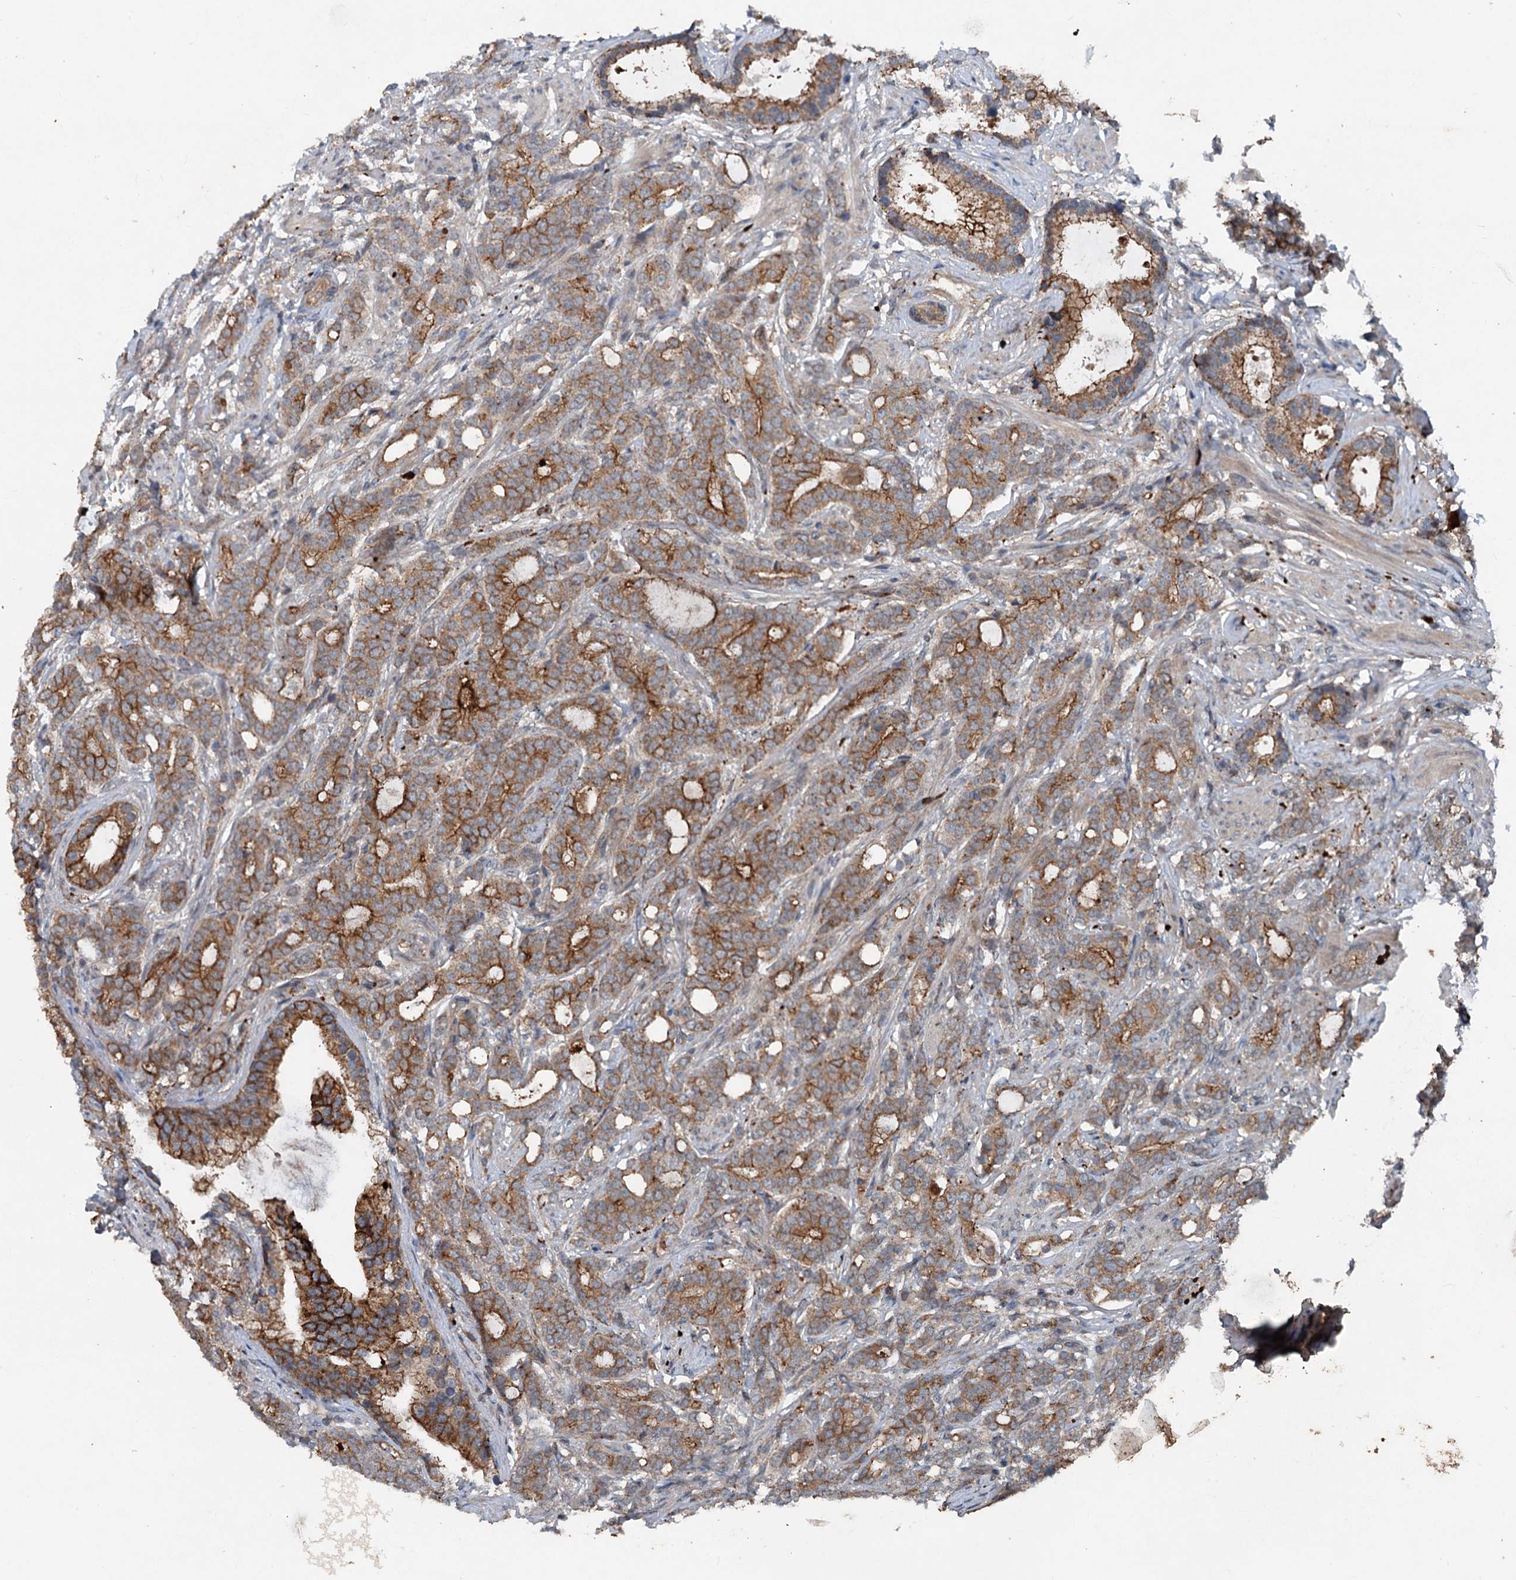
{"staining": {"intensity": "moderate", "quantity": ">75%", "location": "cytoplasmic/membranous"}, "tissue": "prostate cancer", "cell_type": "Tumor cells", "image_type": "cancer", "snomed": [{"axis": "morphology", "description": "Adenocarcinoma, Low grade"}, {"axis": "topography", "description": "Prostate"}], "caption": "Brown immunohistochemical staining in human prostate cancer (adenocarcinoma (low-grade)) demonstrates moderate cytoplasmic/membranous staining in about >75% of tumor cells.", "gene": "N4BP2L2", "patient": {"sex": "male", "age": 71}}